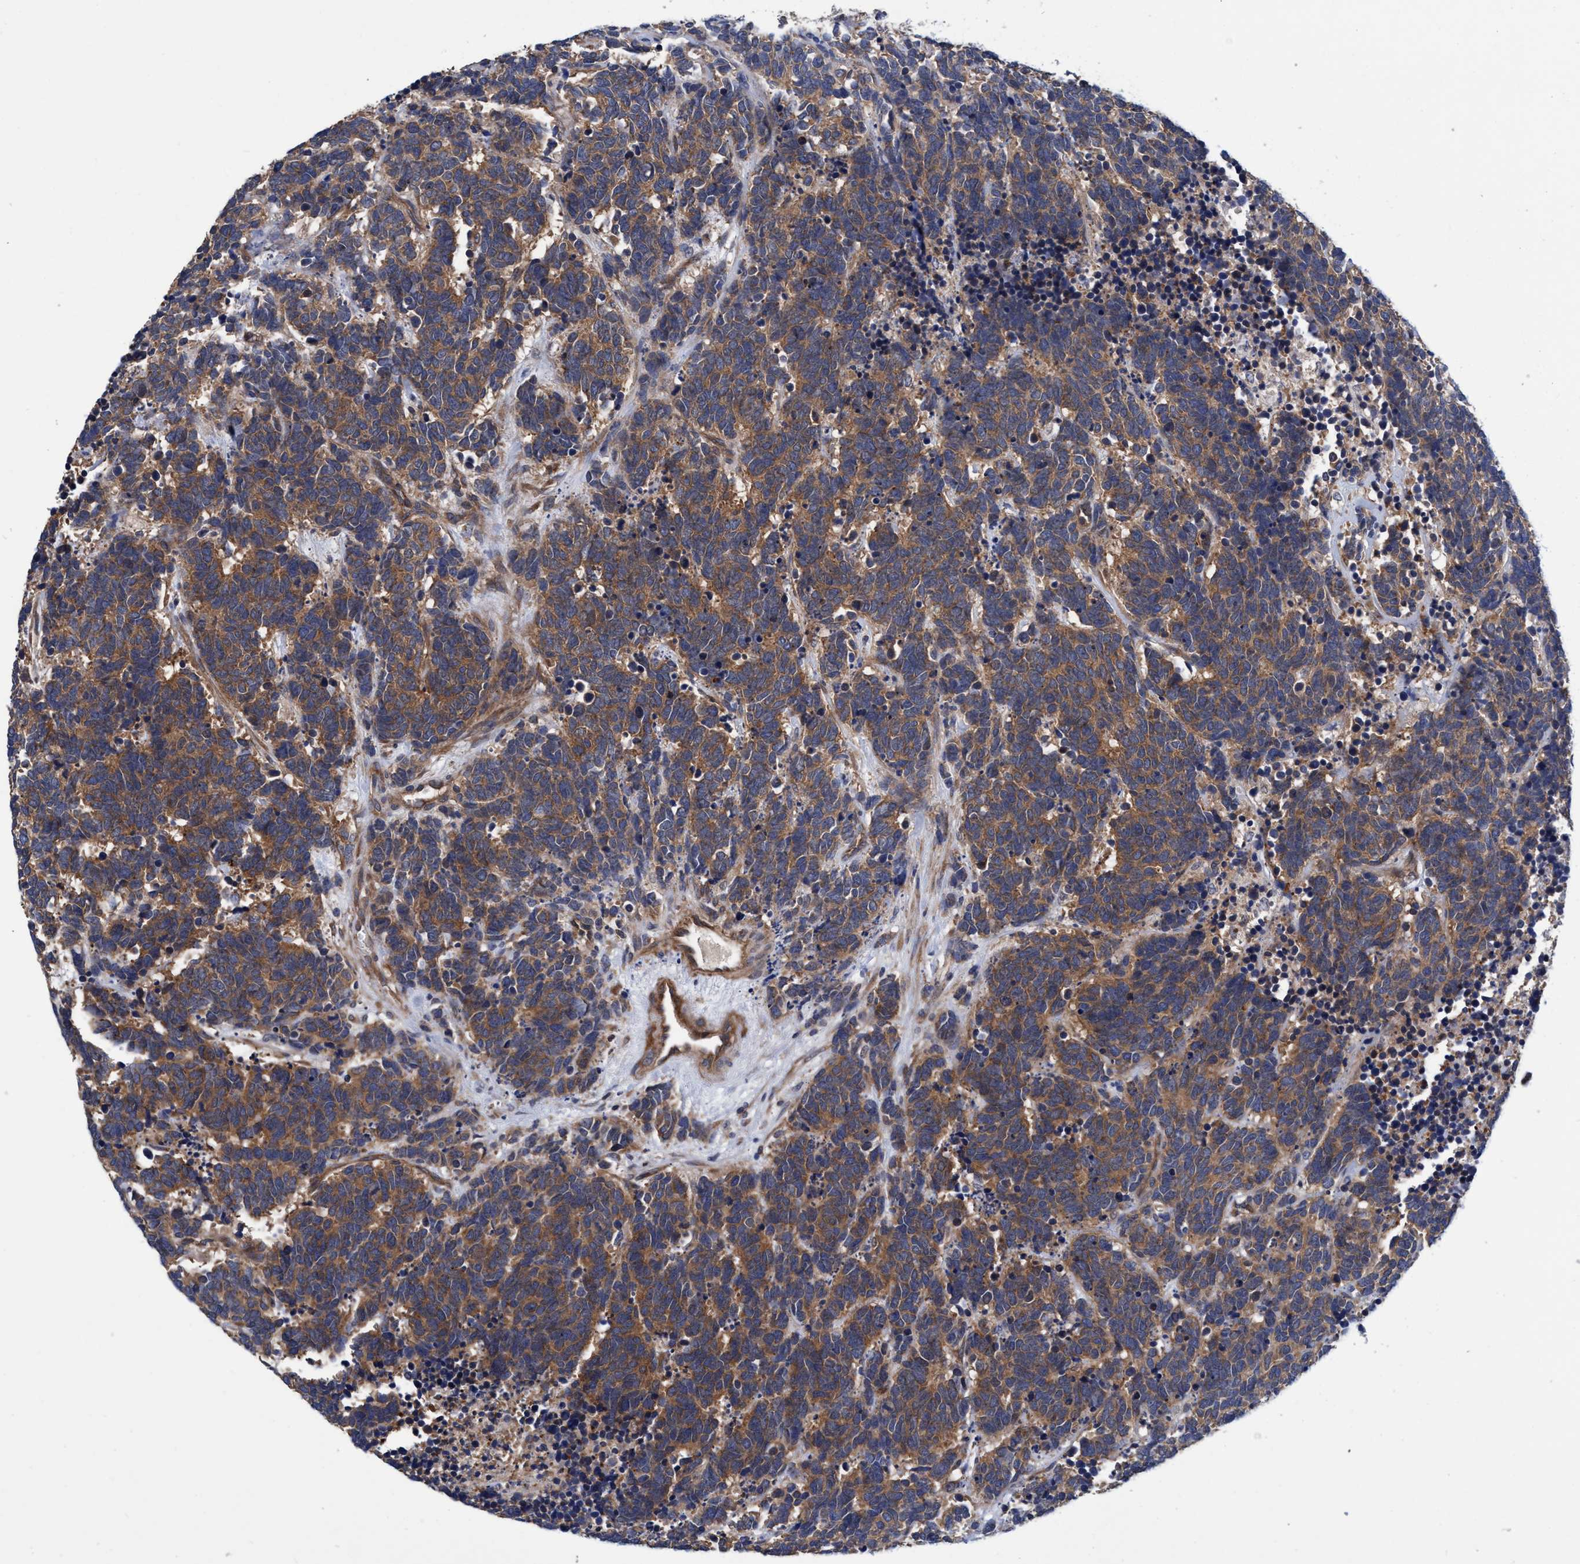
{"staining": {"intensity": "moderate", "quantity": ">75%", "location": "cytoplasmic/membranous"}, "tissue": "carcinoid", "cell_type": "Tumor cells", "image_type": "cancer", "snomed": [{"axis": "morphology", "description": "Carcinoma, NOS"}, {"axis": "morphology", "description": "Carcinoid, malignant, NOS"}, {"axis": "topography", "description": "Urinary bladder"}], "caption": "Immunohistochemistry (IHC) micrograph of human carcinoma stained for a protein (brown), which displays medium levels of moderate cytoplasmic/membranous expression in about >75% of tumor cells.", "gene": "CALCOCO2", "patient": {"sex": "male", "age": 57}}